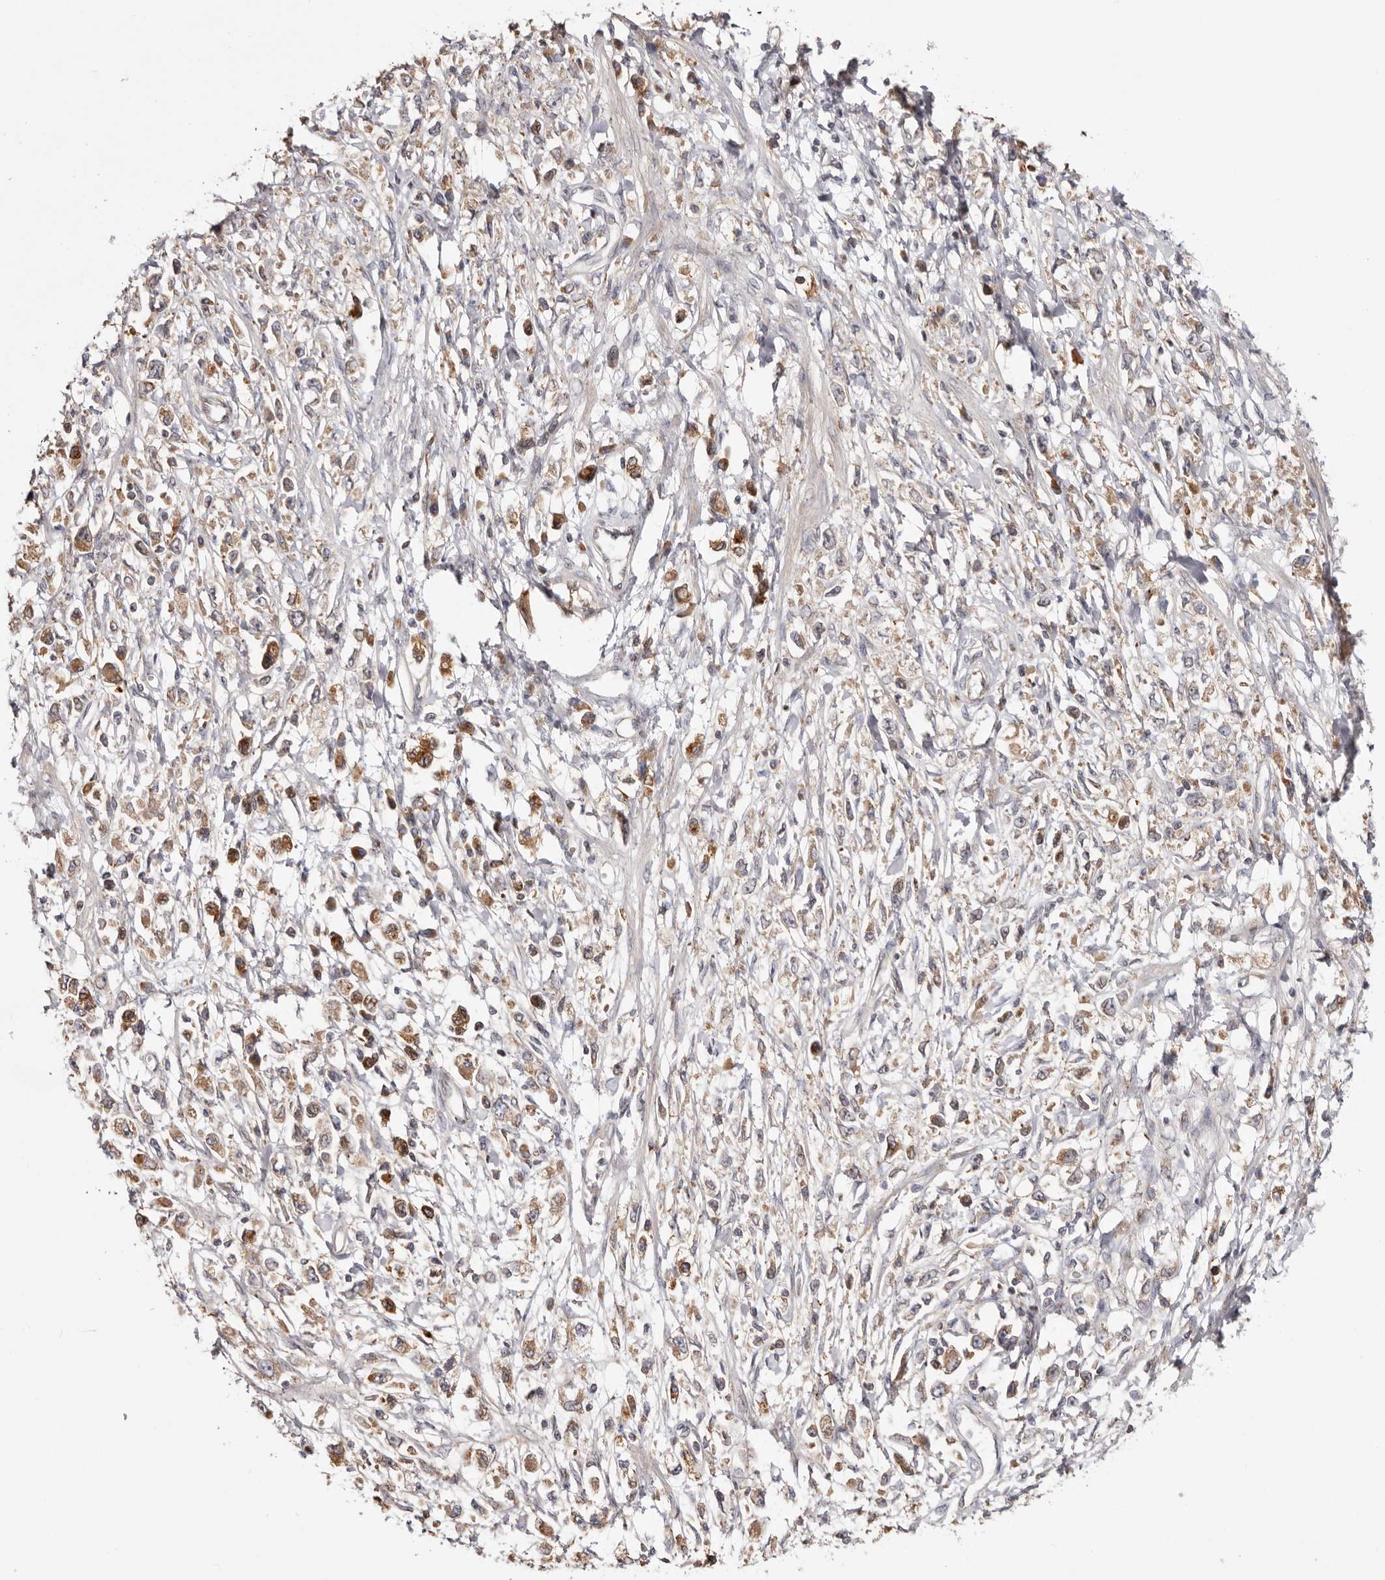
{"staining": {"intensity": "moderate", "quantity": "25%-75%", "location": "cytoplasmic/membranous"}, "tissue": "stomach cancer", "cell_type": "Tumor cells", "image_type": "cancer", "snomed": [{"axis": "morphology", "description": "Adenocarcinoma, NOS"}, {"axis": "topography", "description": "Stomach"}], "caption": "A histopathology image of human stomach cancer stained for a protein reveals moderate cytoplasmic/membranous brown staining in tumor cells.", "gene": "TMUB1", "patient": {"sex": "female", "age": 59}}